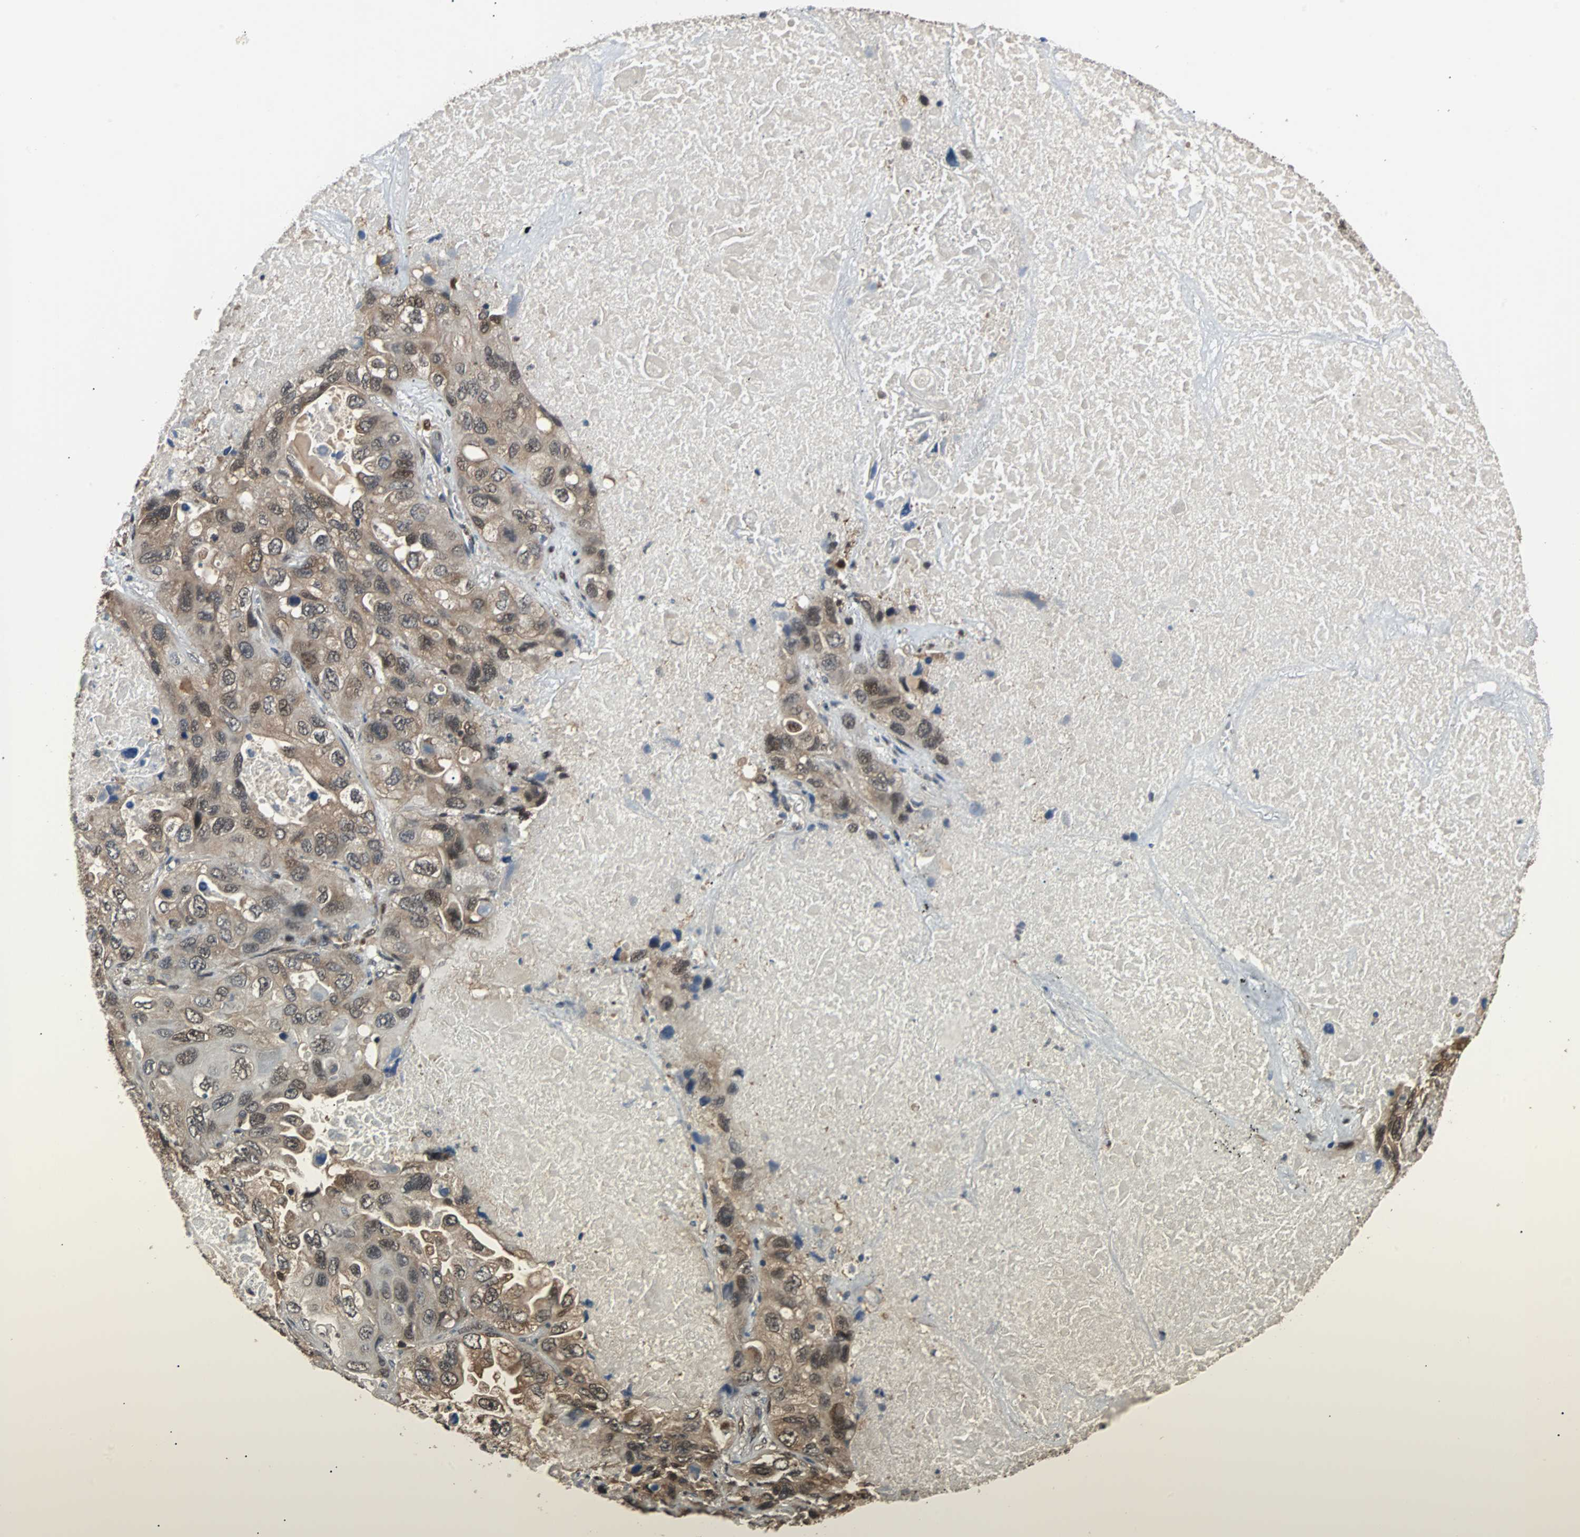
{"staining": {"intensity": "moderate", "quantity": ">75%", "location": "cytoplasmic/membranous,nuclear"}, "tissue": "lung cancer", "cell_type": "Tumor cells", "image_type": "cancer", "snomed": [{"axis": "morphology", "description": "Squamous cell carcinoma, NOS"}, {"axis": "topography", "description": "Lung"}], "caption": "Tumor cells show moderate cytoplasmic/membranous and nuclear expression in about >75% of cells in lung cancer (squamous cell carcinoma).", "gene": "PRDX6", "patient": {"sex": "female", "age": 73}}